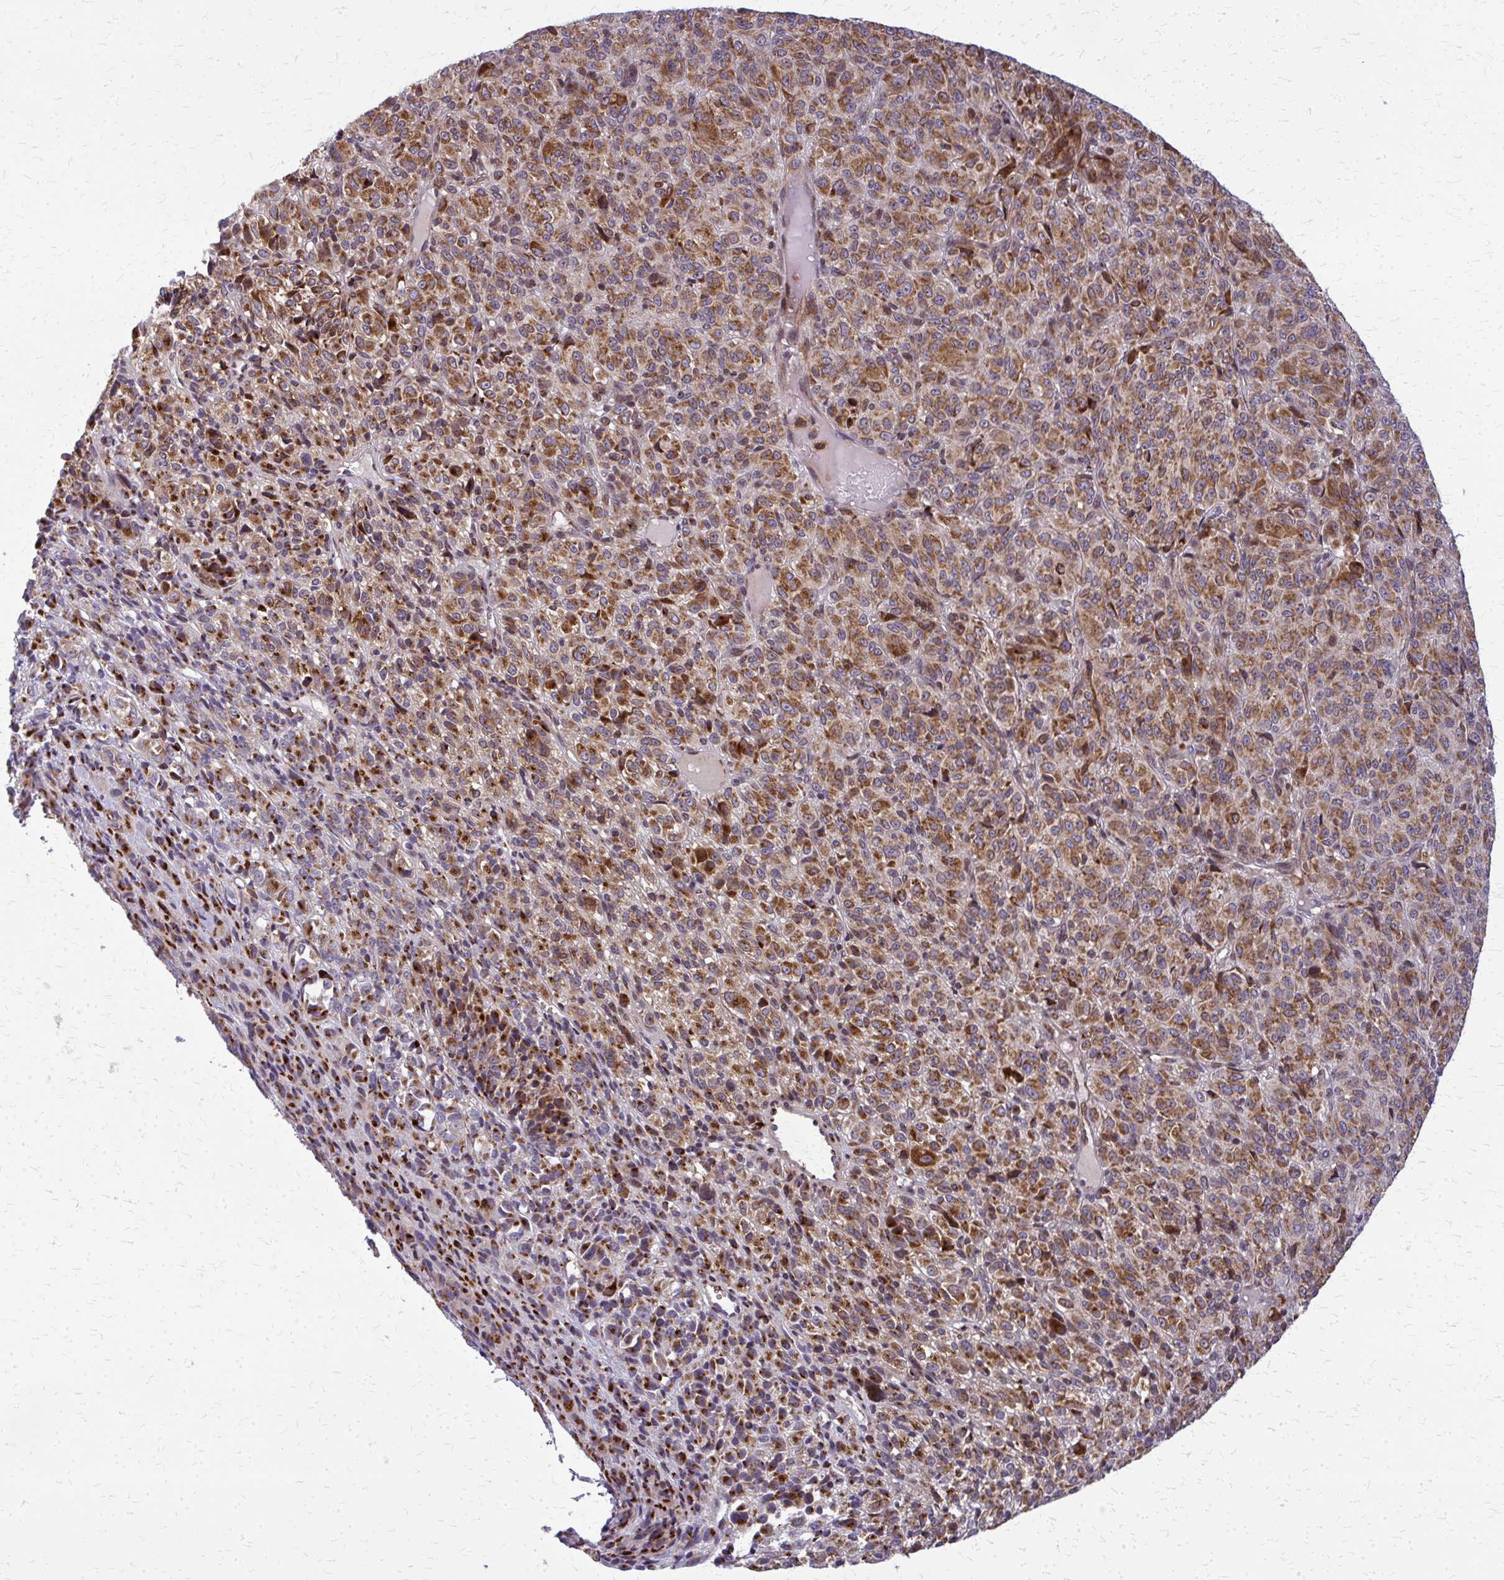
{"staining": {"intensity": "moderate", "quantity": ">75%", "location": "cytoplasmic/membranous"}, "tissue": "melanoma", "cell_type": "Tumor cells", "image_type": "cancer", "snomed": [{"axis": "morphology", "description": "Malignant melanoma, Metastatic site"}, {"axis": "topography", "description": "Brain"}], "caption": "Malignant melanoma (metastatic site) was stained to show a protein in brown. There is medium levels of moderate cytoplasmic/membranous expression in approximately >75% of tumor cells.", "gene": "MCCC1", "patient": {"sex": "female", "age": 56}}